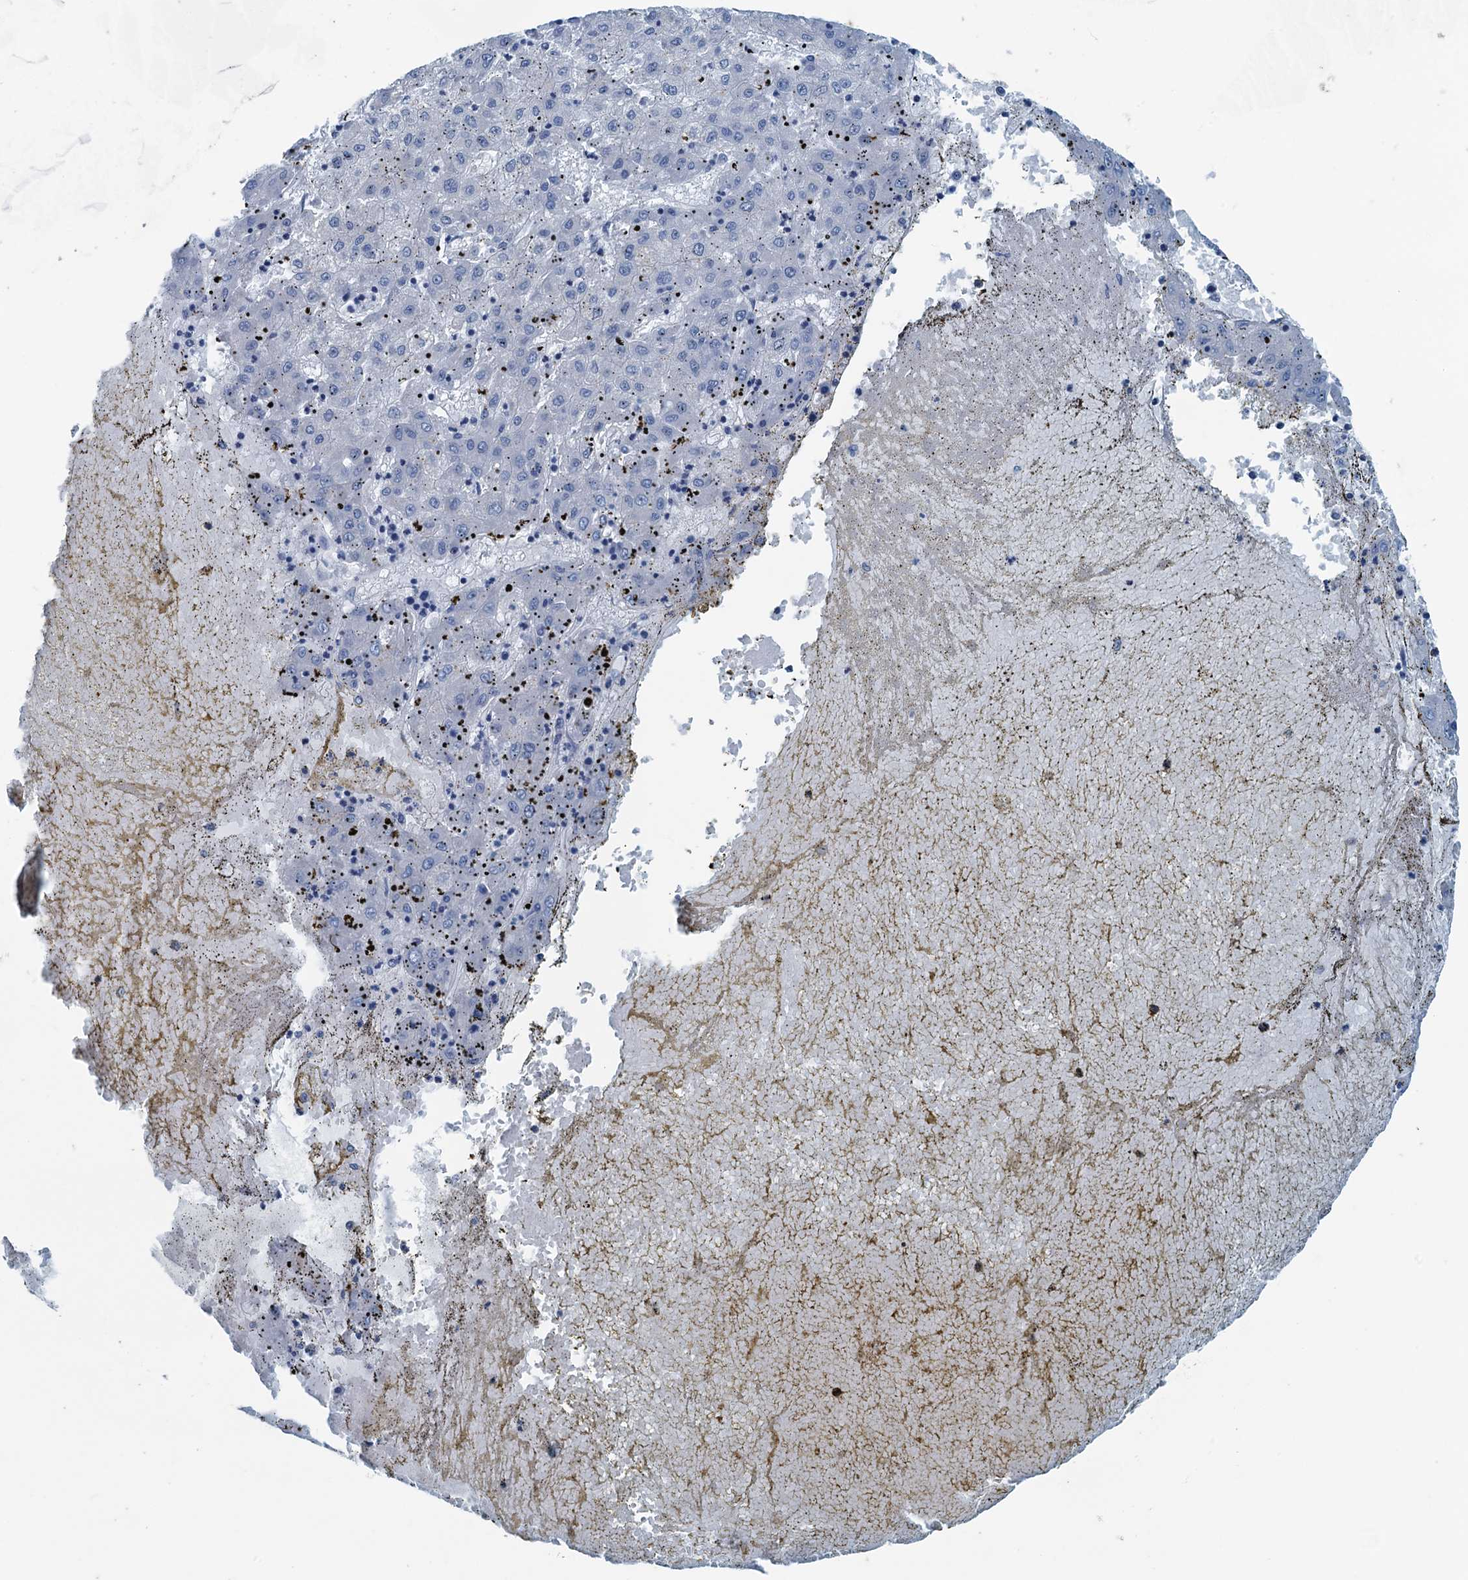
{"staining": {"intensity": "negative", "quantity": "none", "location": "none"}, "tissue": "liver cancer", "cell_type": "Tumor cells", "image_type": "cancer", "snomed": [{"axis": "morphology", "description": "Carcinoma, Hepatocellular, NOS"}, {"axis": "topography", "description": "Liver"}], "caption": "Tumor cells show no significant protein staining in liver hepatocellular carcinoma.", "gene": "GFOD2", "patient": {"sex": "male", "age": 72}}